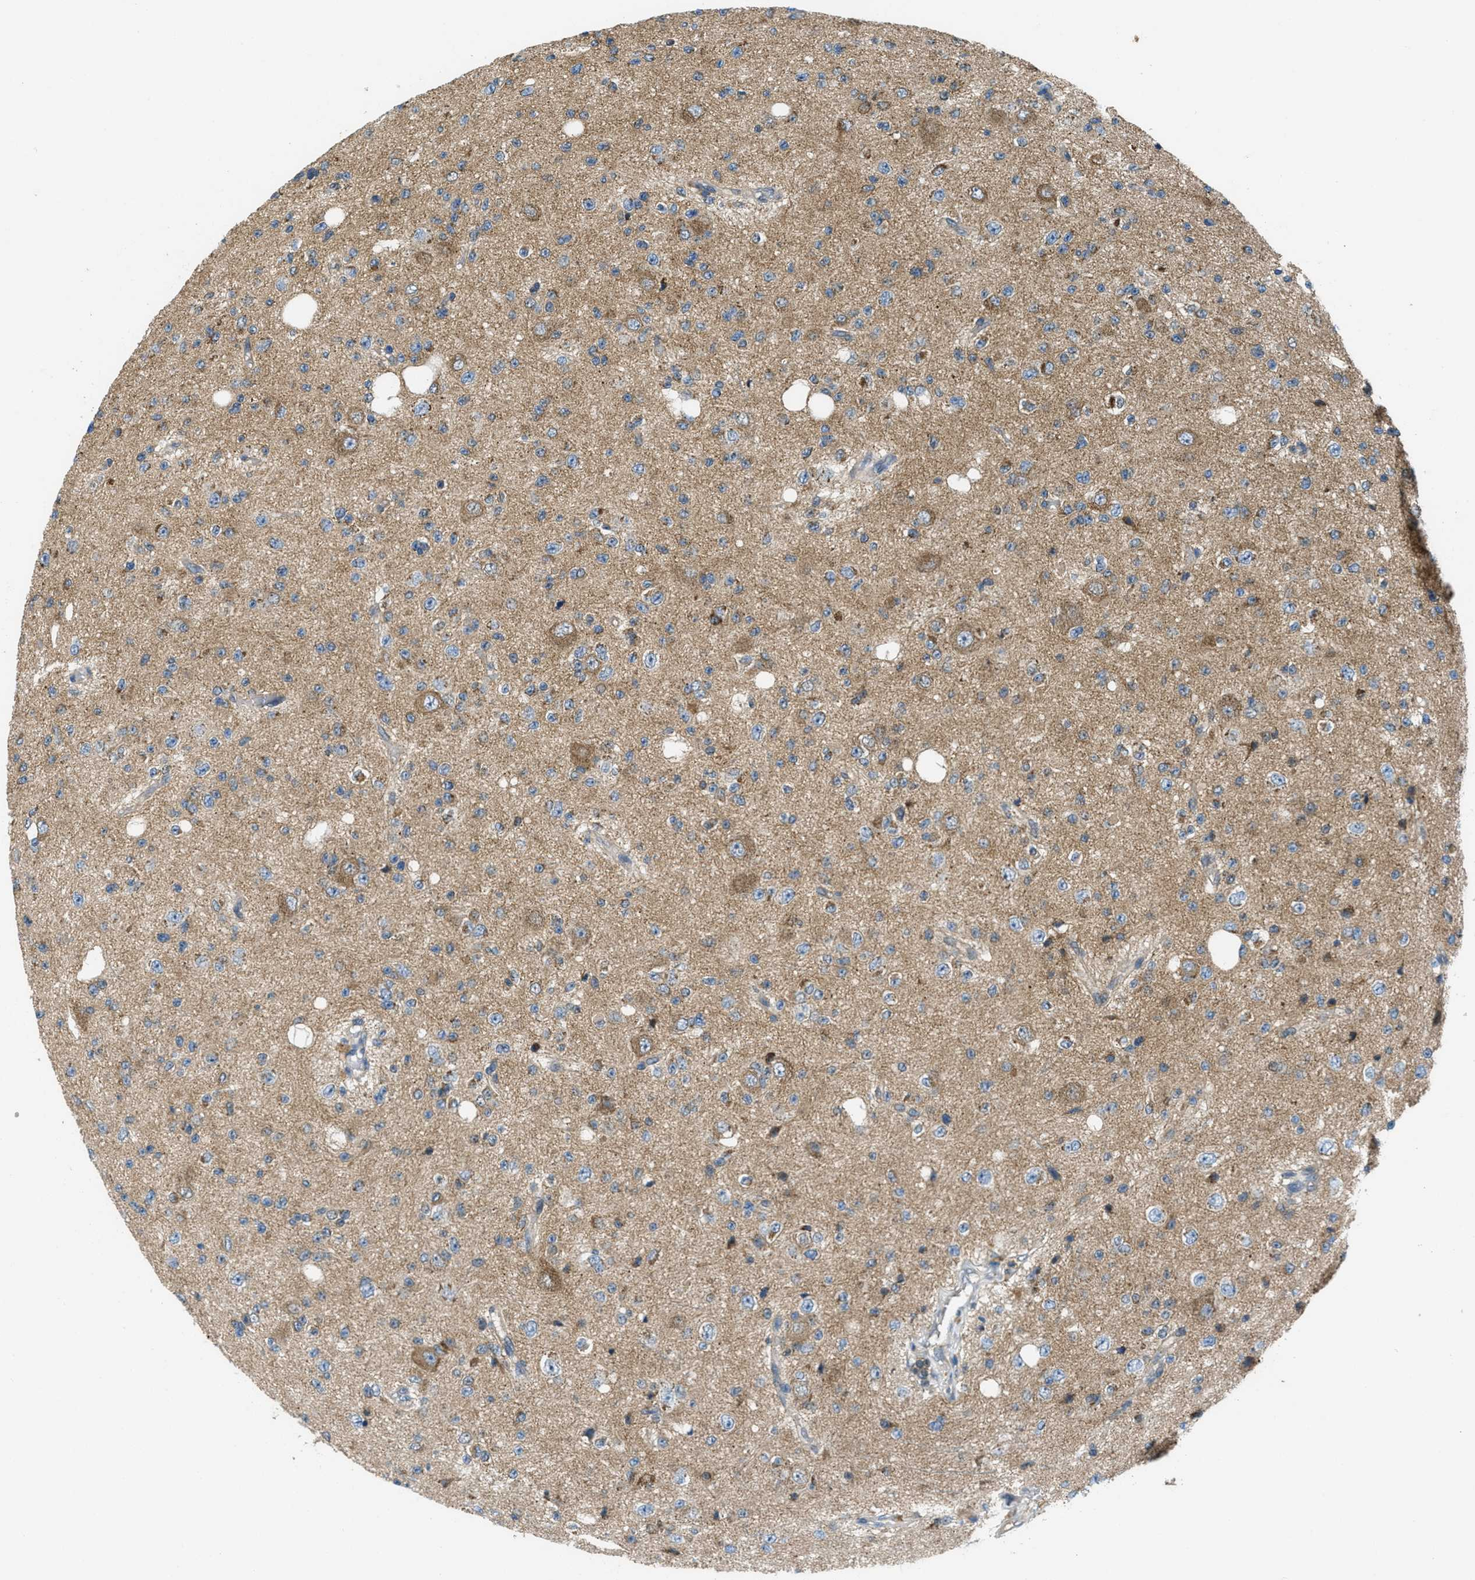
{"staining": {"intensity": "moderate", "quantity": "25%-75%", "location": "cytoplasmic/membranous"}, "tissue": "glioma", "cell_type": "Tumor cells", "image_type": "cancer", "snomed": [{"axis": "morphology", "description": "Glioma, malignant, High grade"}, {"axis": "topography", "description": "pancreas cauda"}], "caption": "Malignant glioma (high-grade) stained with a protein marker shows moderate staining in tumor cells.", "gene": "PIP5K1C", "patient": {"sex": "male", "age": 60}}